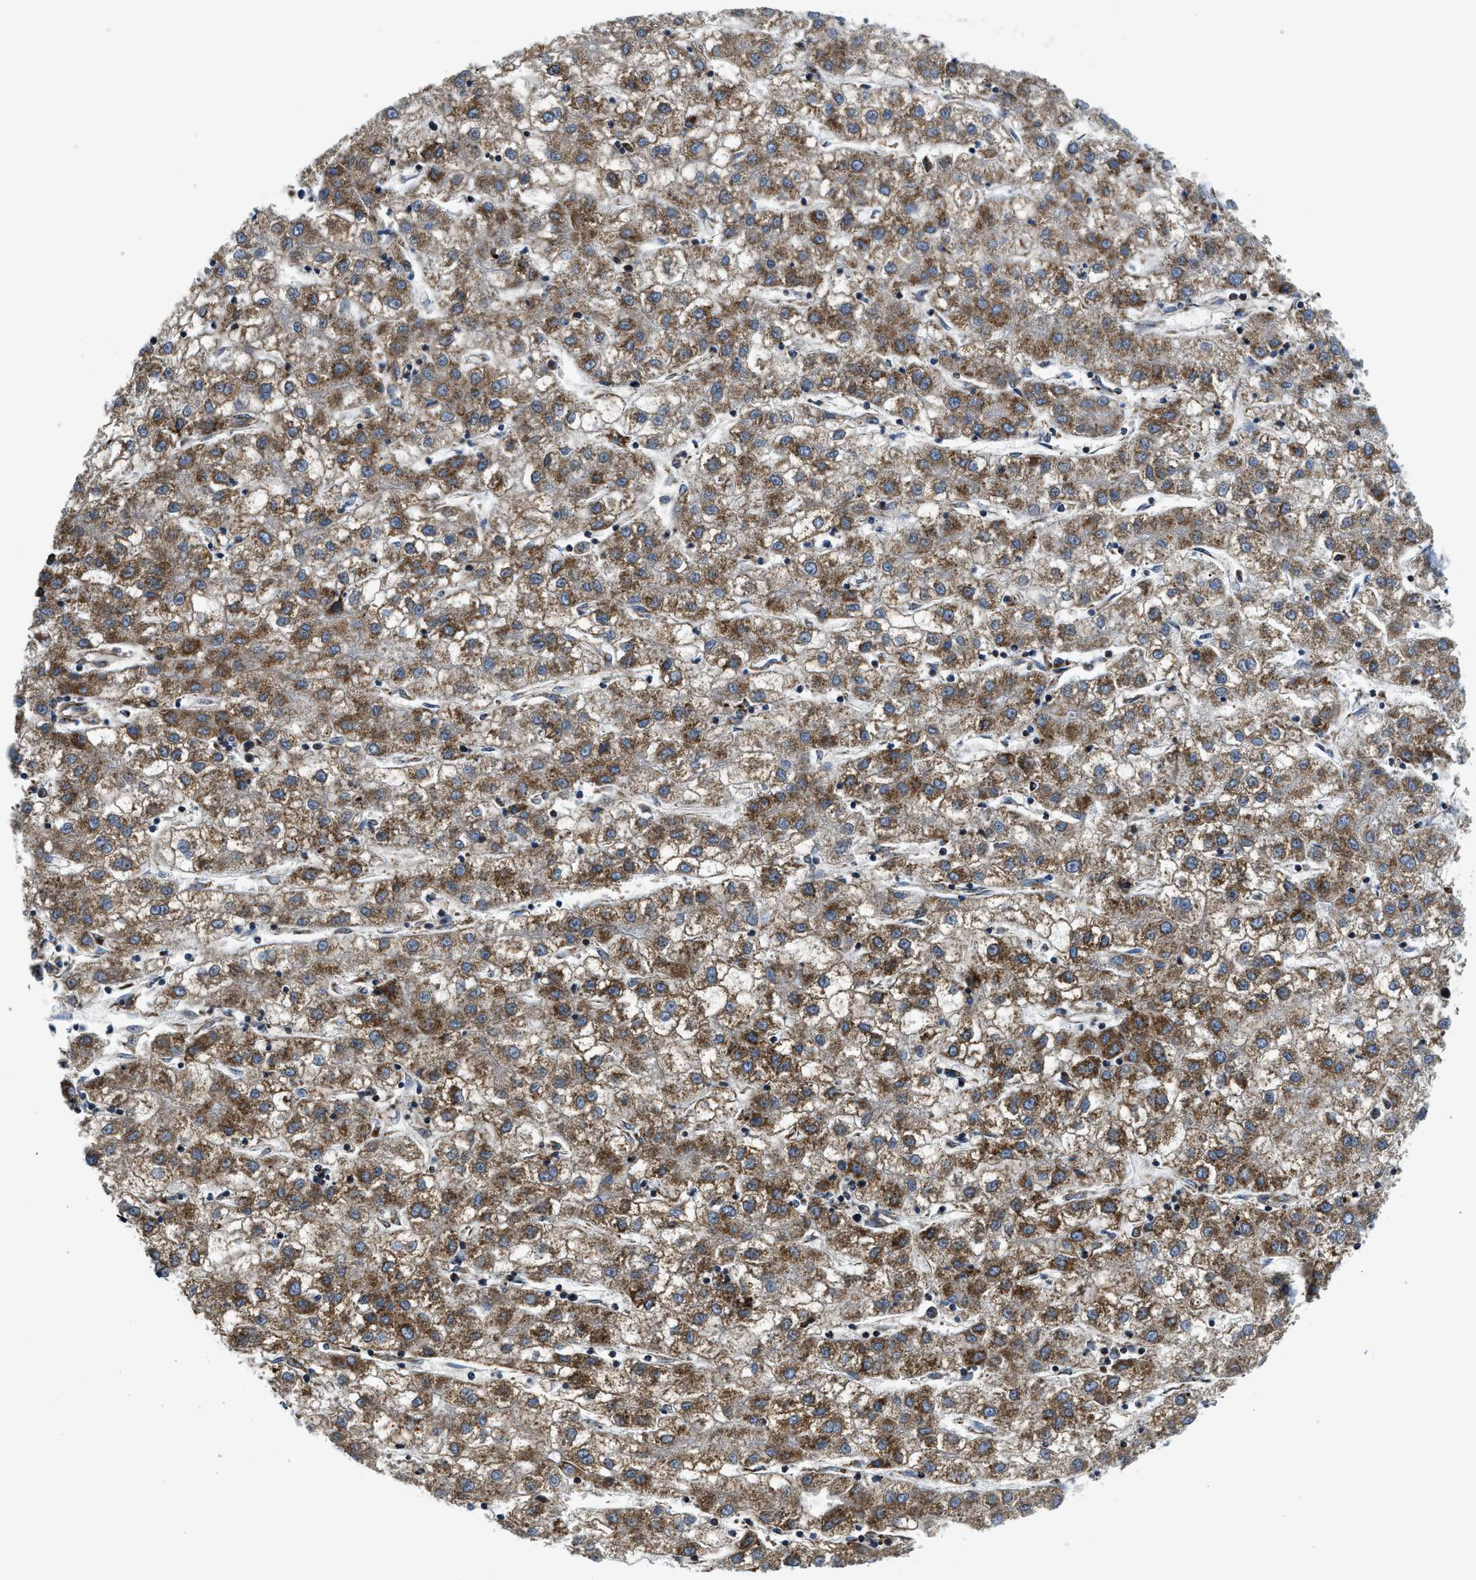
{"staining": {"intensity": "moderate", "quantity": ">75%", "location": "cytoplasmic/membranous"}, "tissue": "liver cancer", "cell_type": "Tumor cells", "image_type": "cancer", "snomed": [{"axis": "morphology", "description": "Carcinoma, Hepatocellular, NOS"}, {"axis": "topography", "description": "Liver"}], "caption": "Protein staining of hepatocellular carcinoma (liver) tissue shows moderate cytoplasmic/membranous positivity in approximately >75% of tumor cells.", "gene": "CSPG4", "patient": {"sex": "male", "age": 72}}